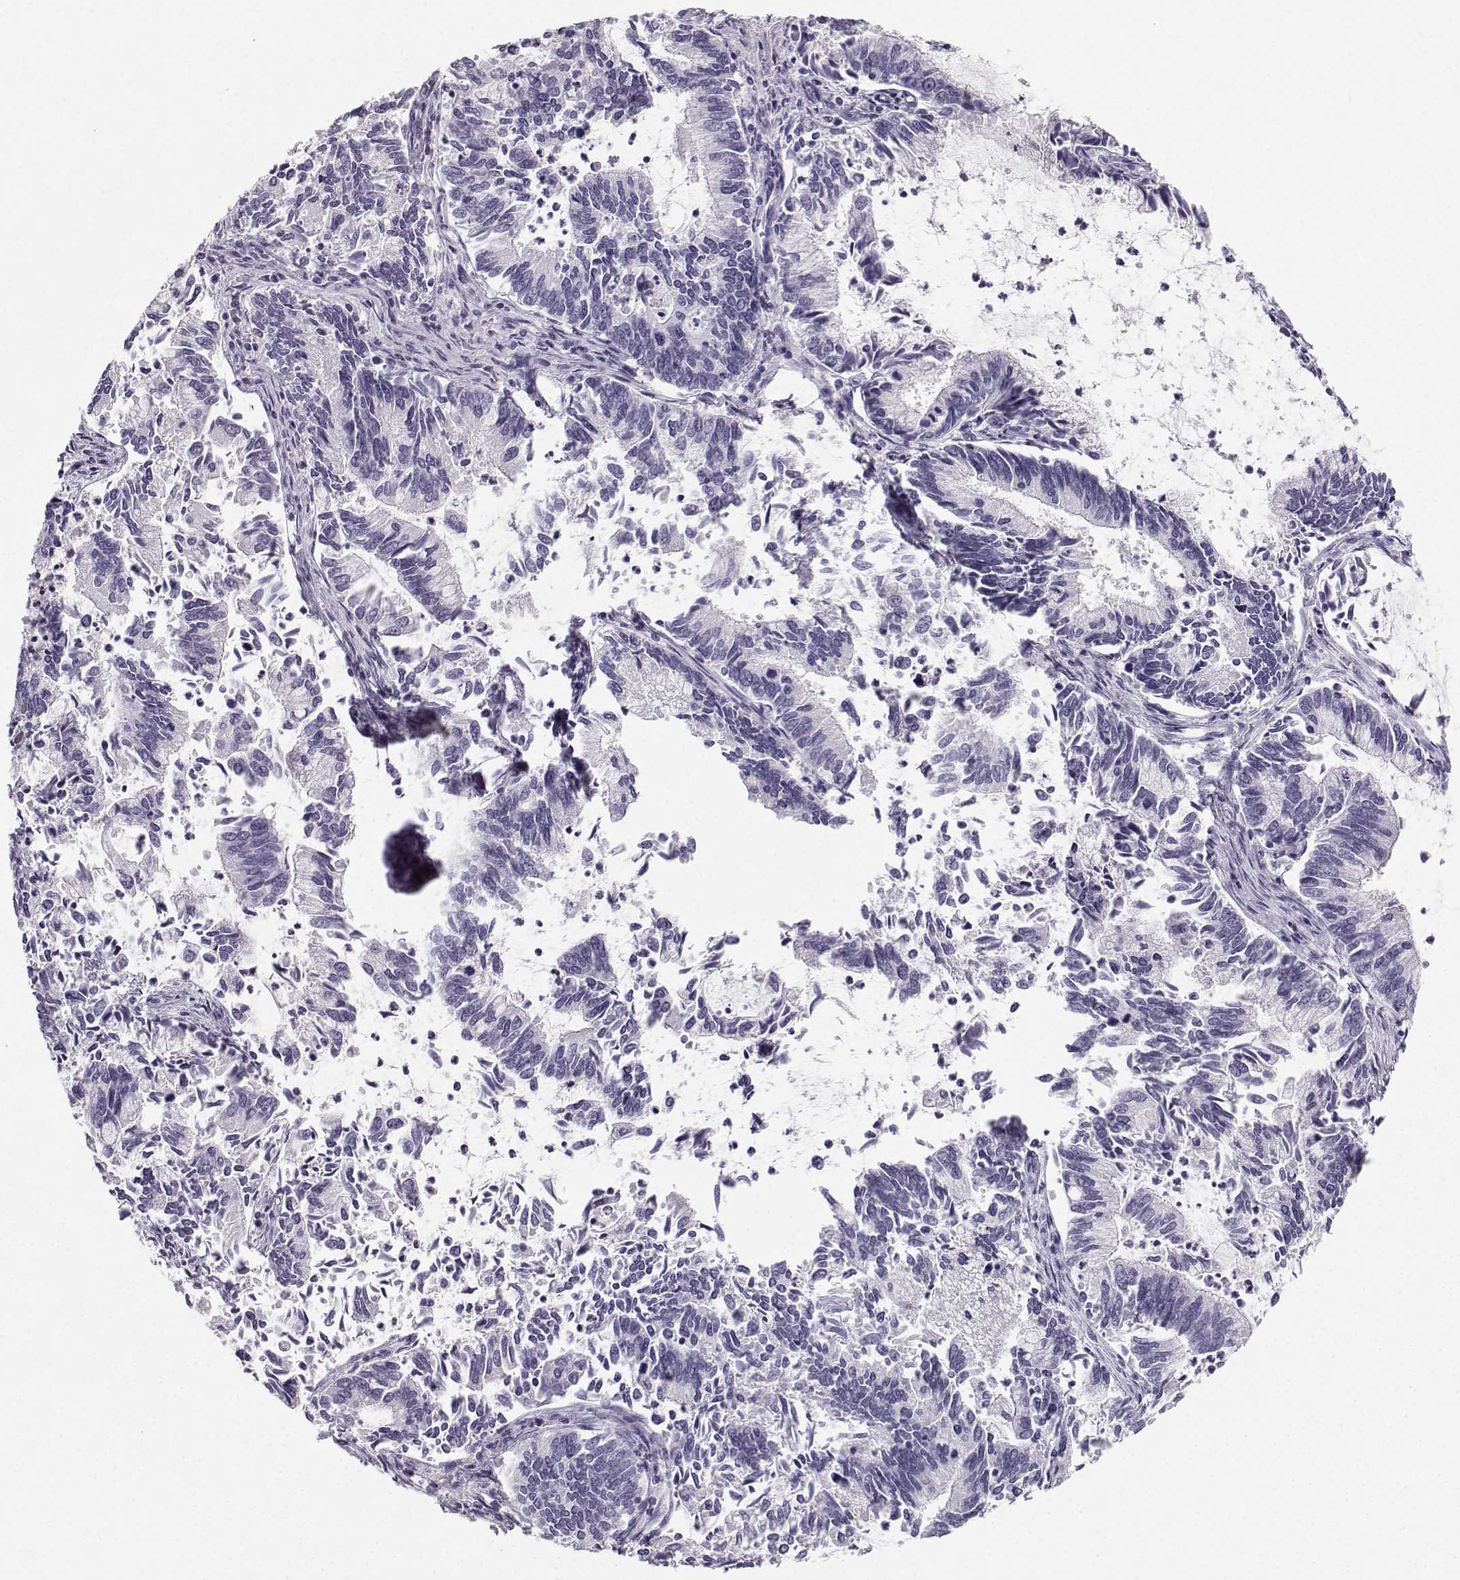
{"staining": {"intensity": "negative", "quantity": "none", "location": "none"}, "tissue": "cervical cancer", "cell_type": "Tumor cells", "image_type": "cancer", "snomed": [{"axis": "morphology", "description": "Adenocarcinoma, NOS"}, {"axis": "topography", "description": "Cervix"}], "caption": "A high-resolution histopathology image shows IHC staining of cervical adenocarcinoma, which displays no significant positivity in tumor cells.", "gene": "CASR", "patient": {"sex": "female", "age": 42}}